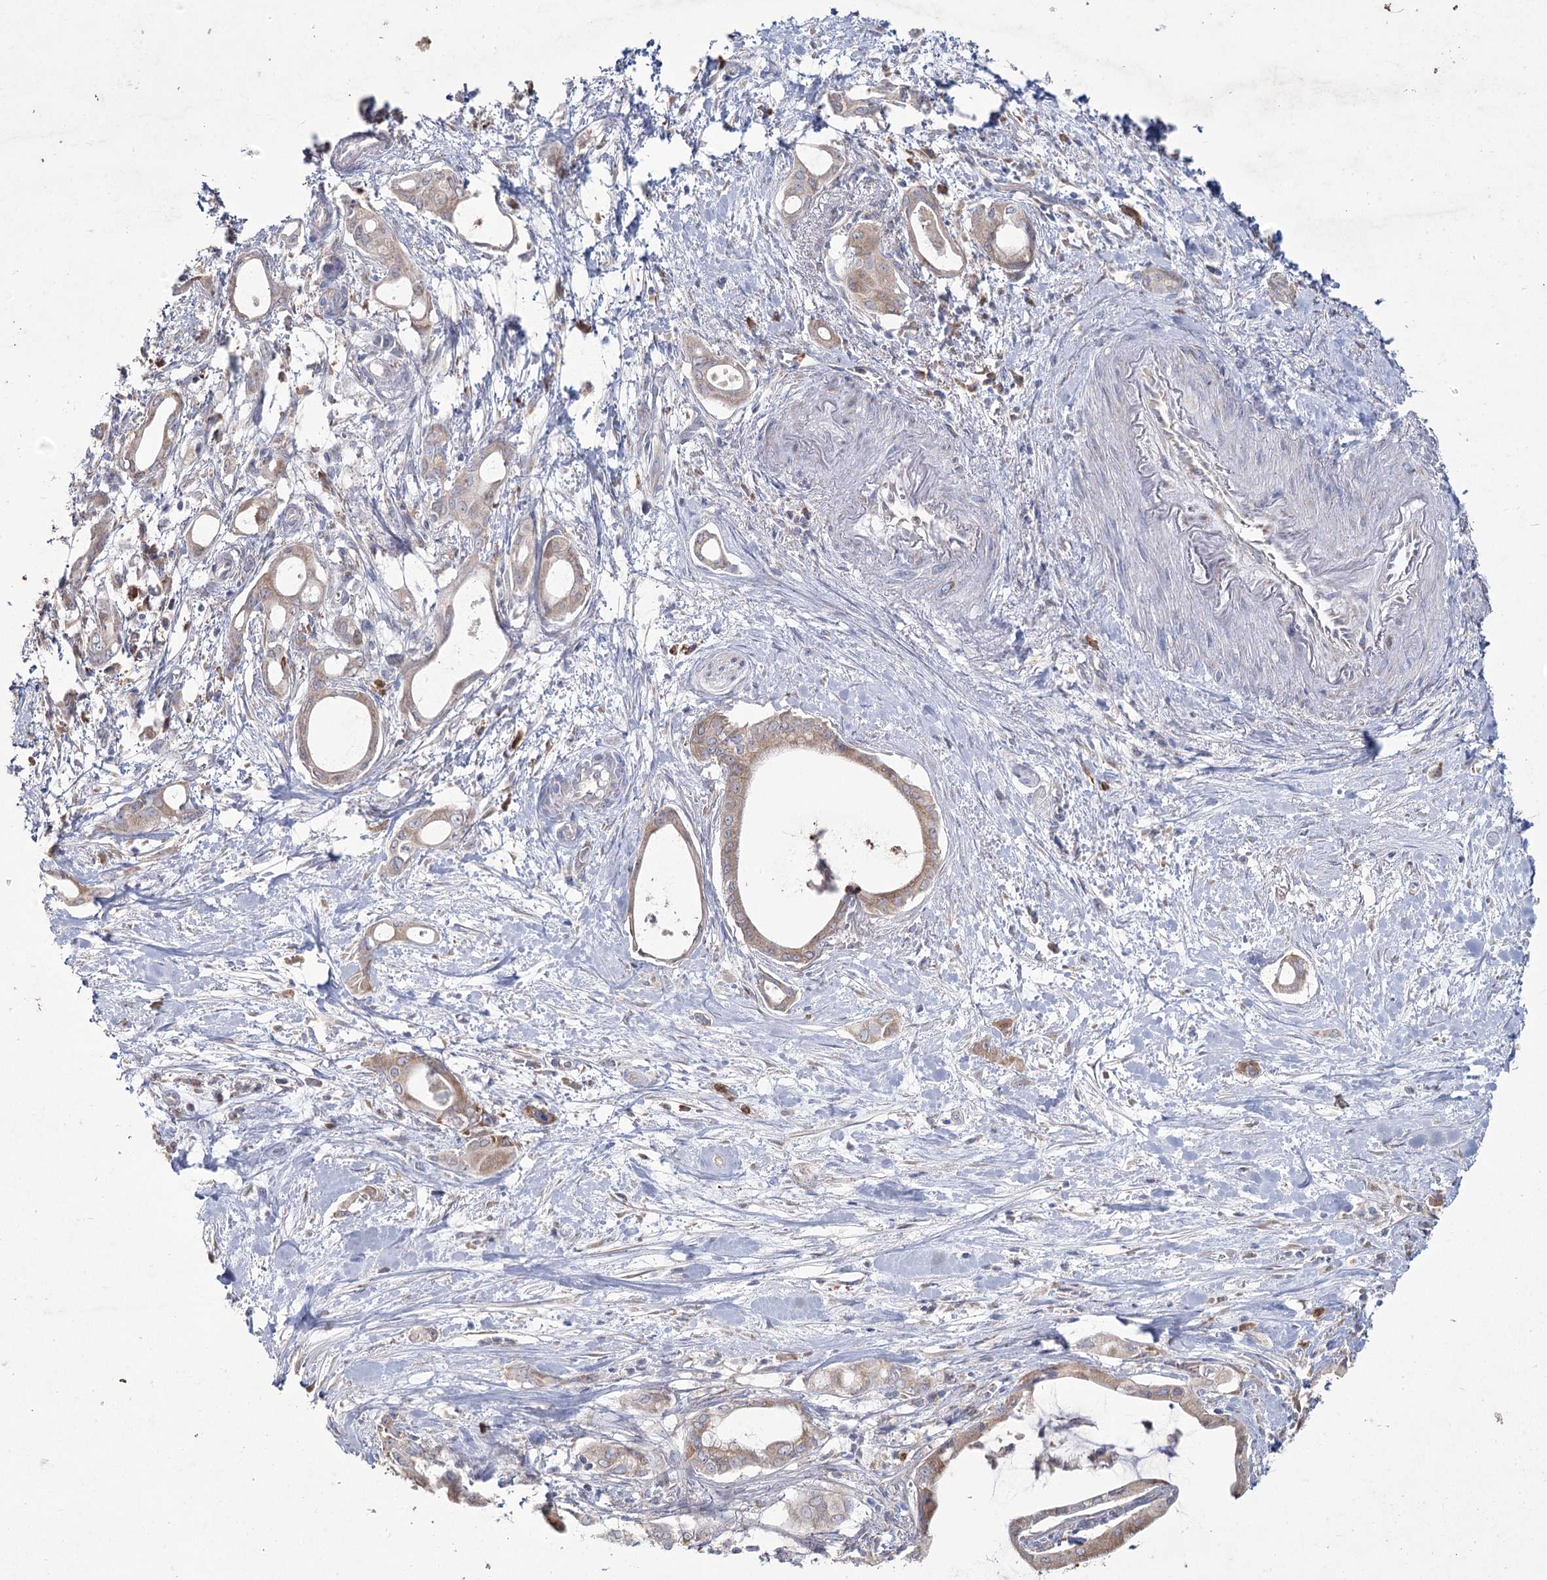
{"staining": {"intensity": "weak", "quantity": ">75%", "location": "cytoplasmic/membranous"}, "tissue": "pancreatic cancer", "cell_type": "Tumor cells", "image_type": "cancer", "snomed": [{"axis": "morphology", "description": "Adenocarcinoma, NOS"}, {"axis": "topography", "description": "Pancreas"}], "caption": "IHC of pancreatic cancer reveals low levels of weak cytoplasmic/membranous staining in approximately >75% of tumor cells.", "gene": "NIPAL4", "patient": {"sex": "male", "age": 72}}